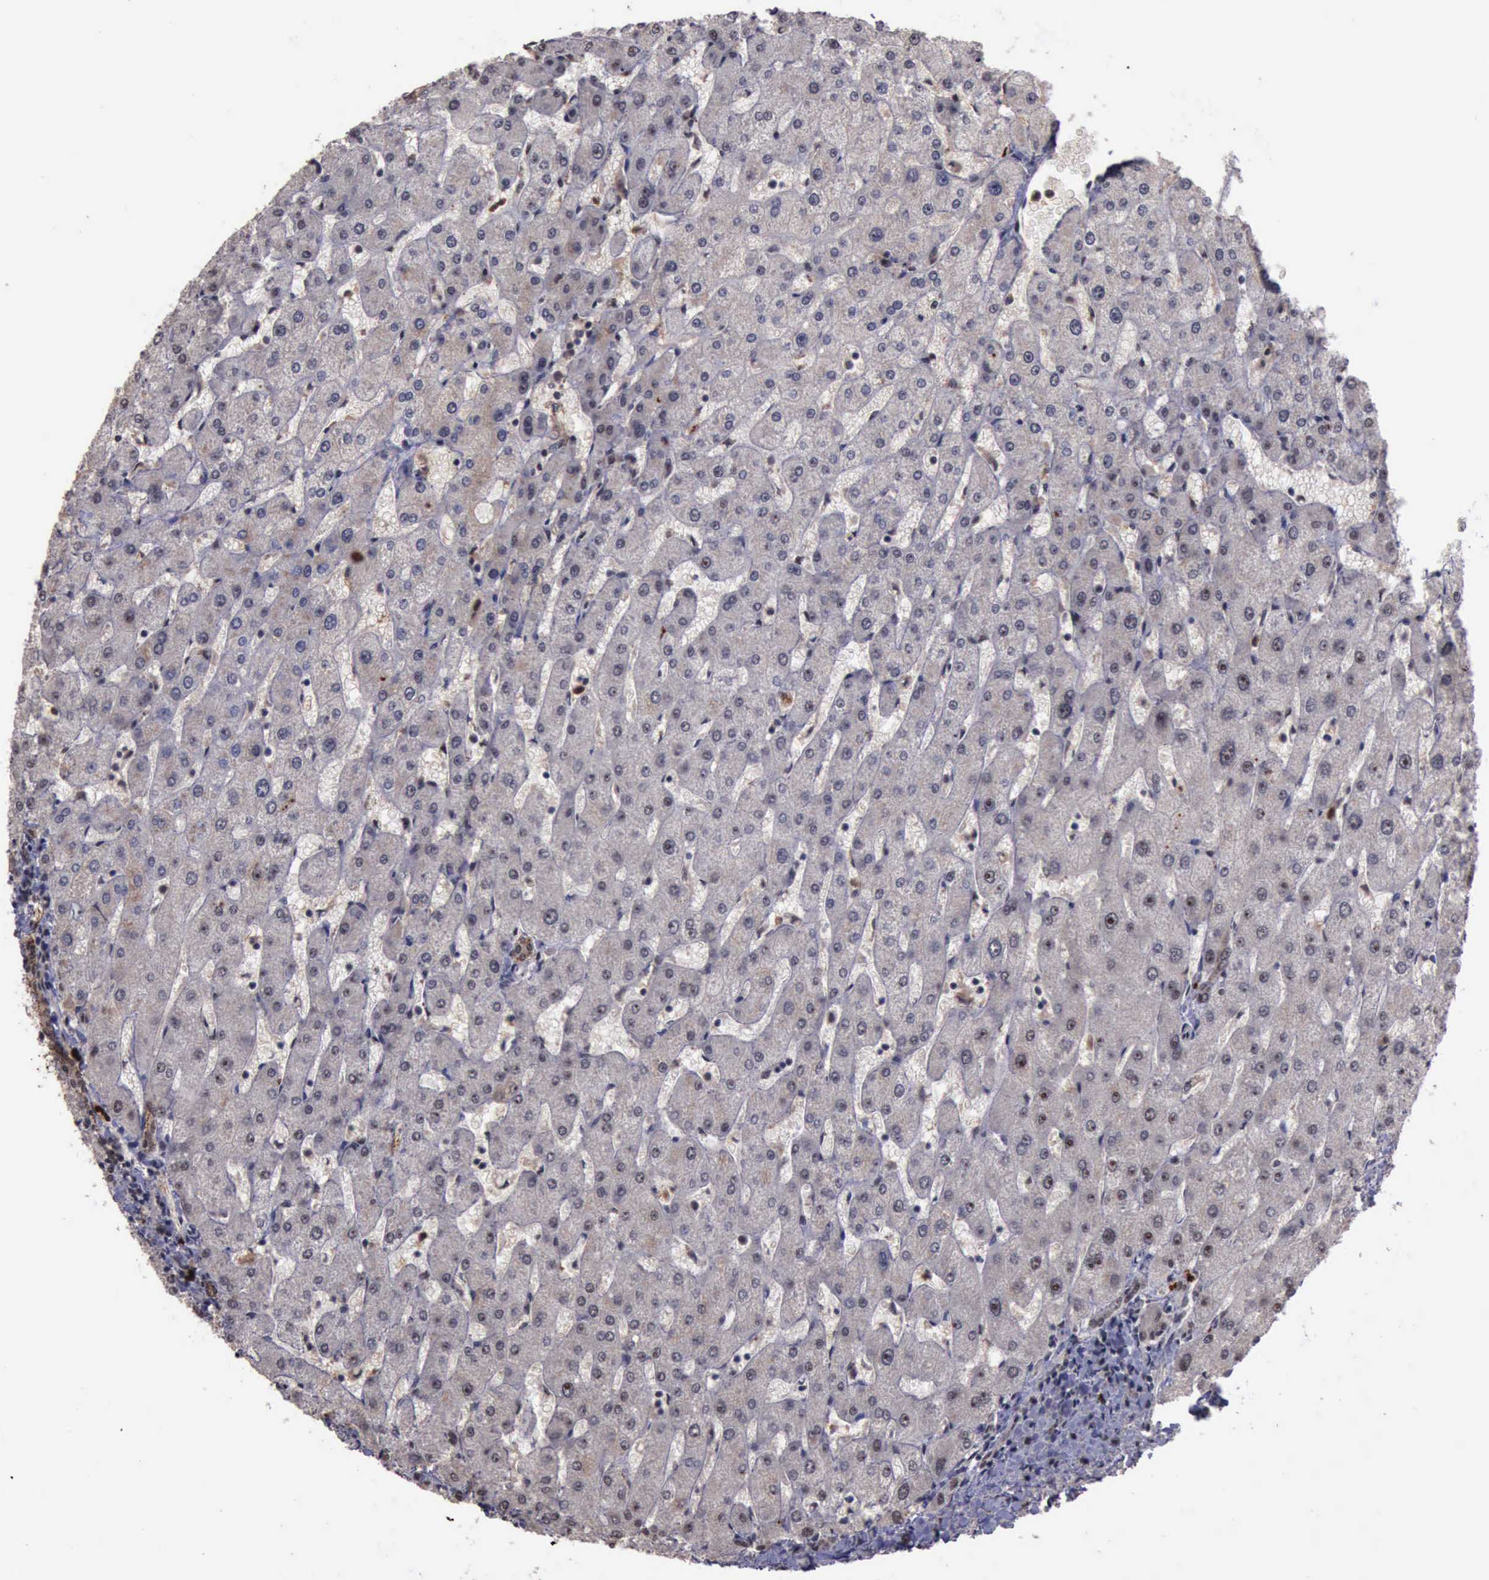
{"staining": {"intensity": "moderate", "quantity": ">75%", "location": "cytoplasmic/membranous"}, "tissue": "liver", "cell_type": "Cholangiocytes", "image_type": "normal", "snomed": [{"axis": "morphology", "description": "Normal tissue, NOS"}, {"axis": "topography", "description": "Liver"}], "caption": "A photomicrograph of human liver stained for a protein displays moderate cytoplasmic/membranous brown staining in cholangiocytes. The staining was performed using DAB (3,3'-diaminobenzidine), with brown indicating positive protein expression. Nuclei are stained blue with hematoxylin.", "gene": "TRMT2A", "patient": {"sex": "male", "age": 67}}